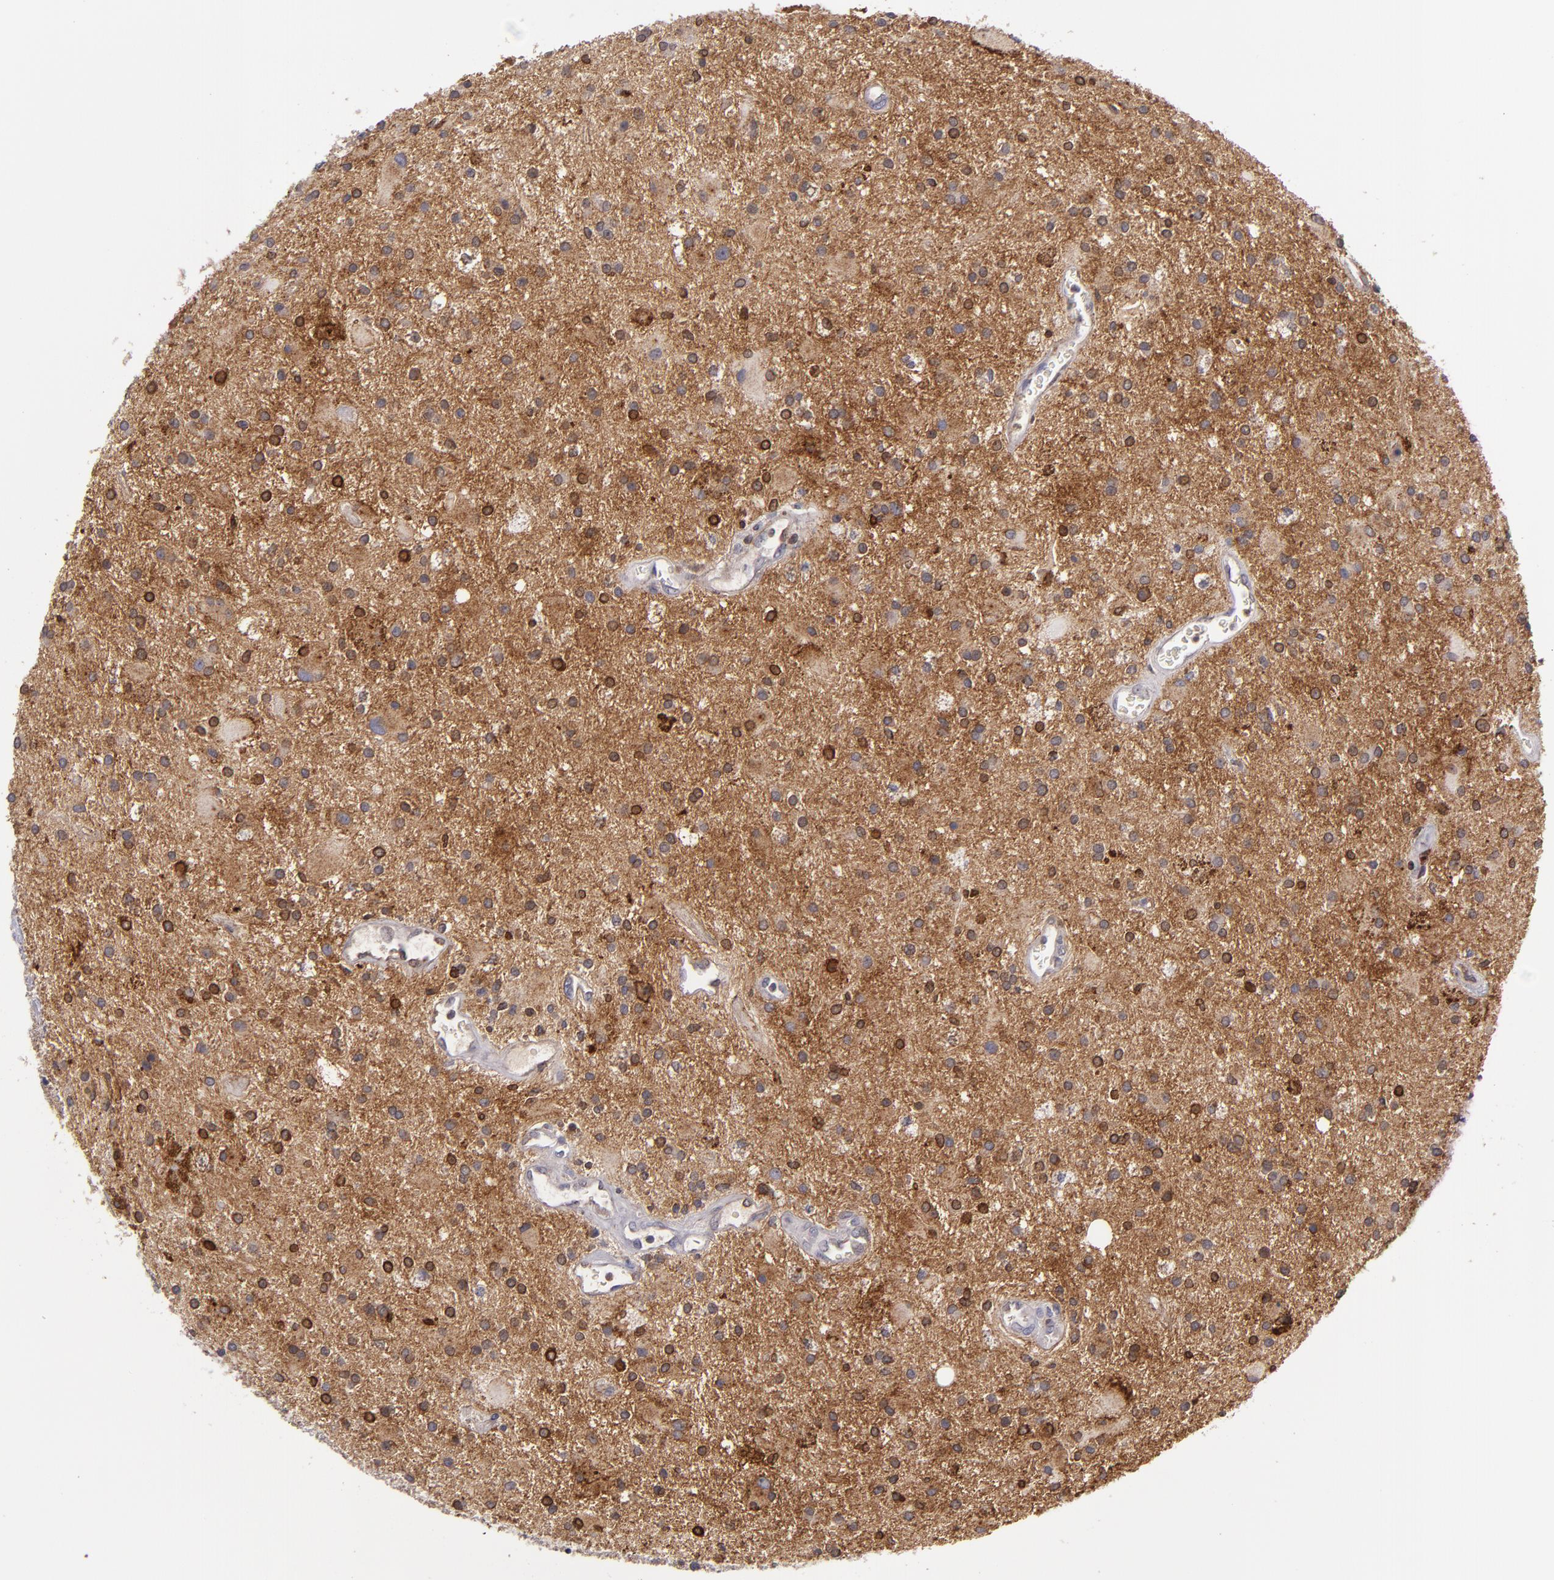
{"staining": {"intensity": "strong", "quantity": ">75%", "location": "cytoplasmic/membranous"}, "tissue": "glioma", "cell_type": "Tumor cells", "image_type": "cancer", "snomed": [{"axis": "morphology", "description": "Glioma, malignant, Low grade"}, {"axis": "topography", "description": "Brain"}], "caption": "A high amount of strong cytoplasmic/membranous positivity is identified in approximately >75% of tumor cells in malignant glioma (low-grade) tissue.", "gene": "MFGE8", "patient": {"sex": "male", "age": 58}}